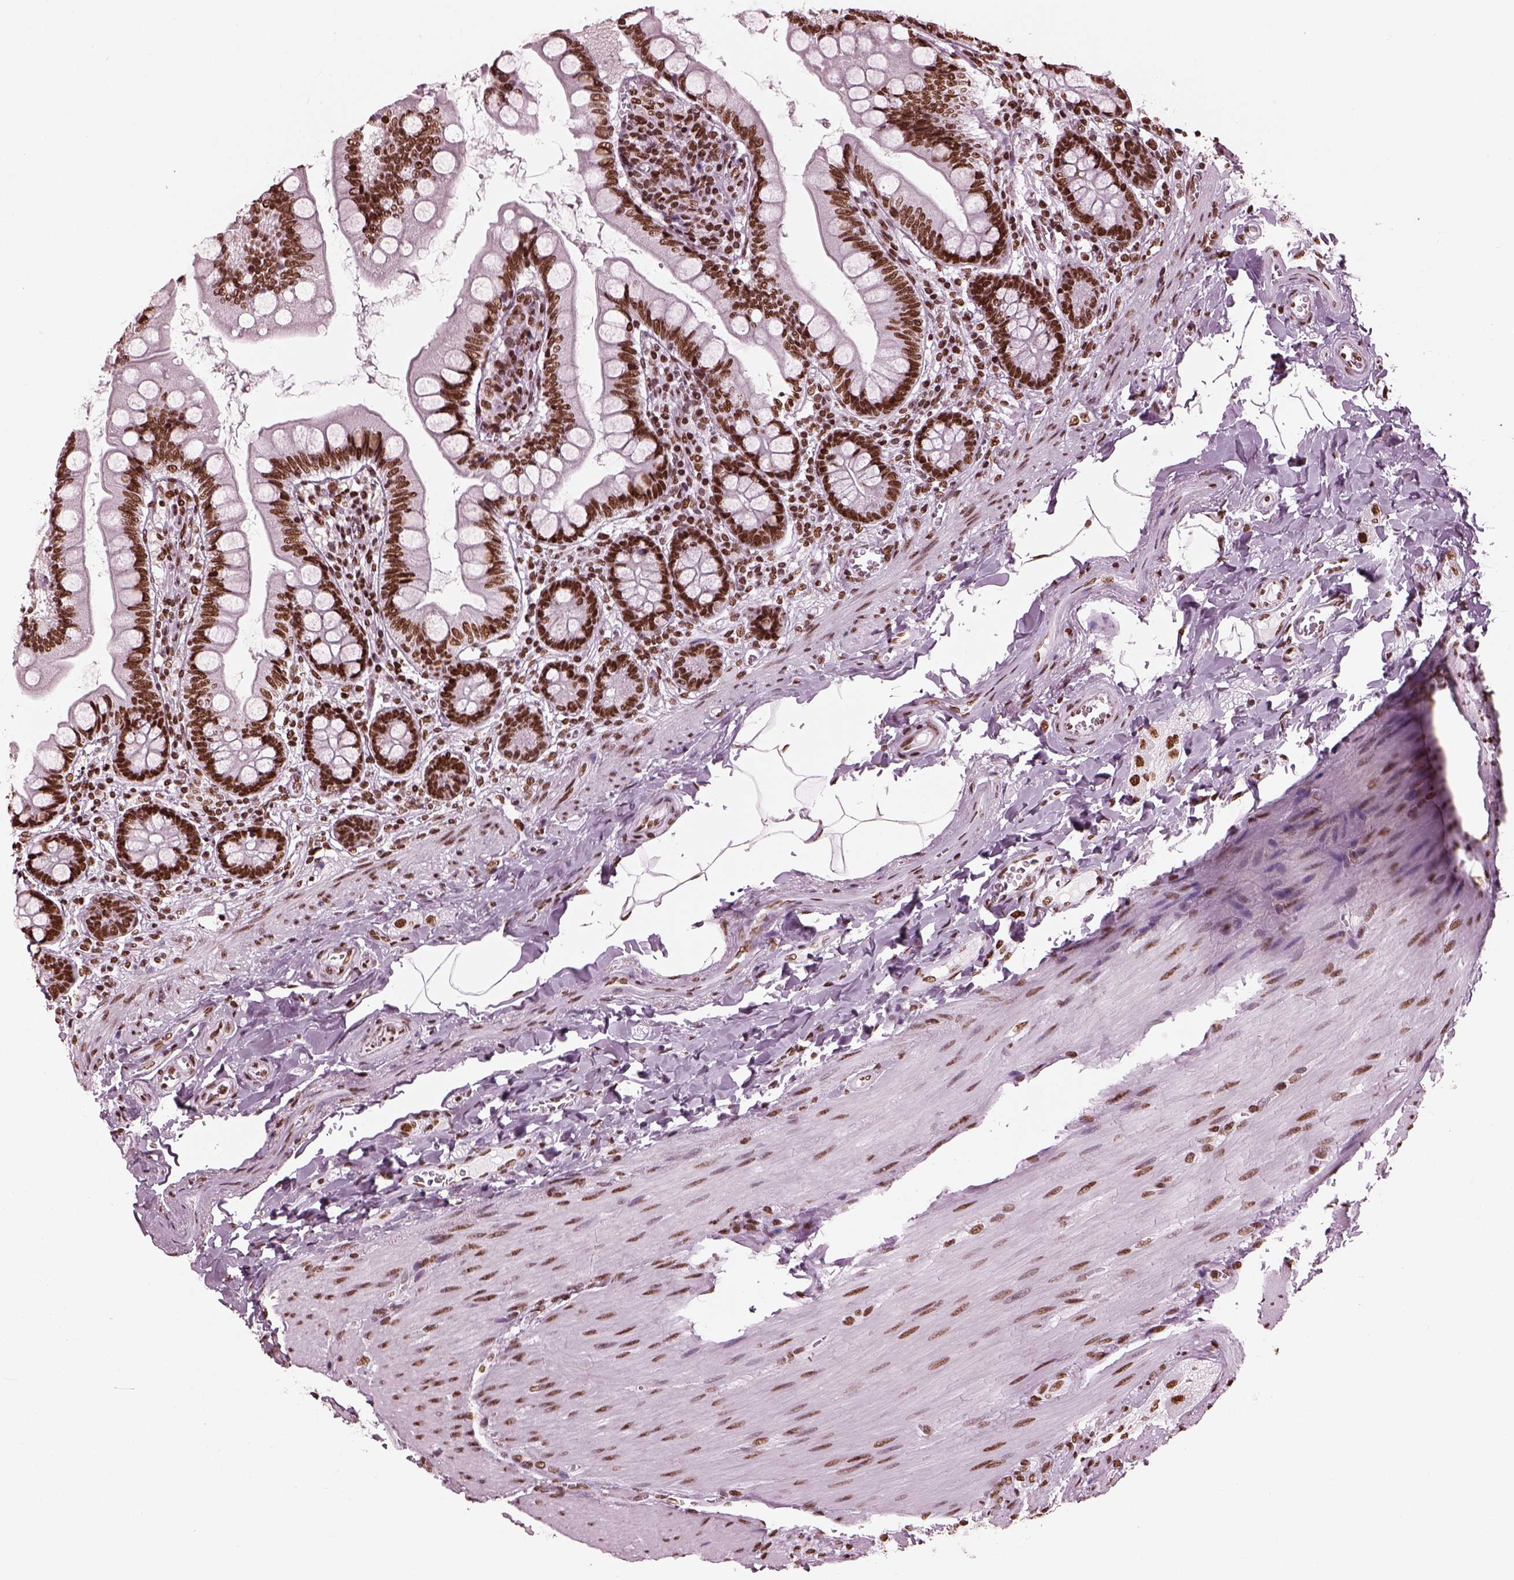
{"staining": {"intensity": "strong", "quantity": ">75%", "location": "nuclear"}, "tissue": "small intestine", "cell_type": "Glandular cells", "image_type": "normal", "snomed": [{"axis": "morphology", "description": "Normal tissue, NOS"}, {"axis": "topography", "description": "Small intestine"}], "caption": "A brown stain shows strong nuclear staining of a protein in glandular cells of normal human small intestine. Immunohistochemistry (ihc) stains the protein in brown and the nuclei are stained blue.", "gene": "CBFA2T3", "patient": {"sex": "female", "age": 56}}